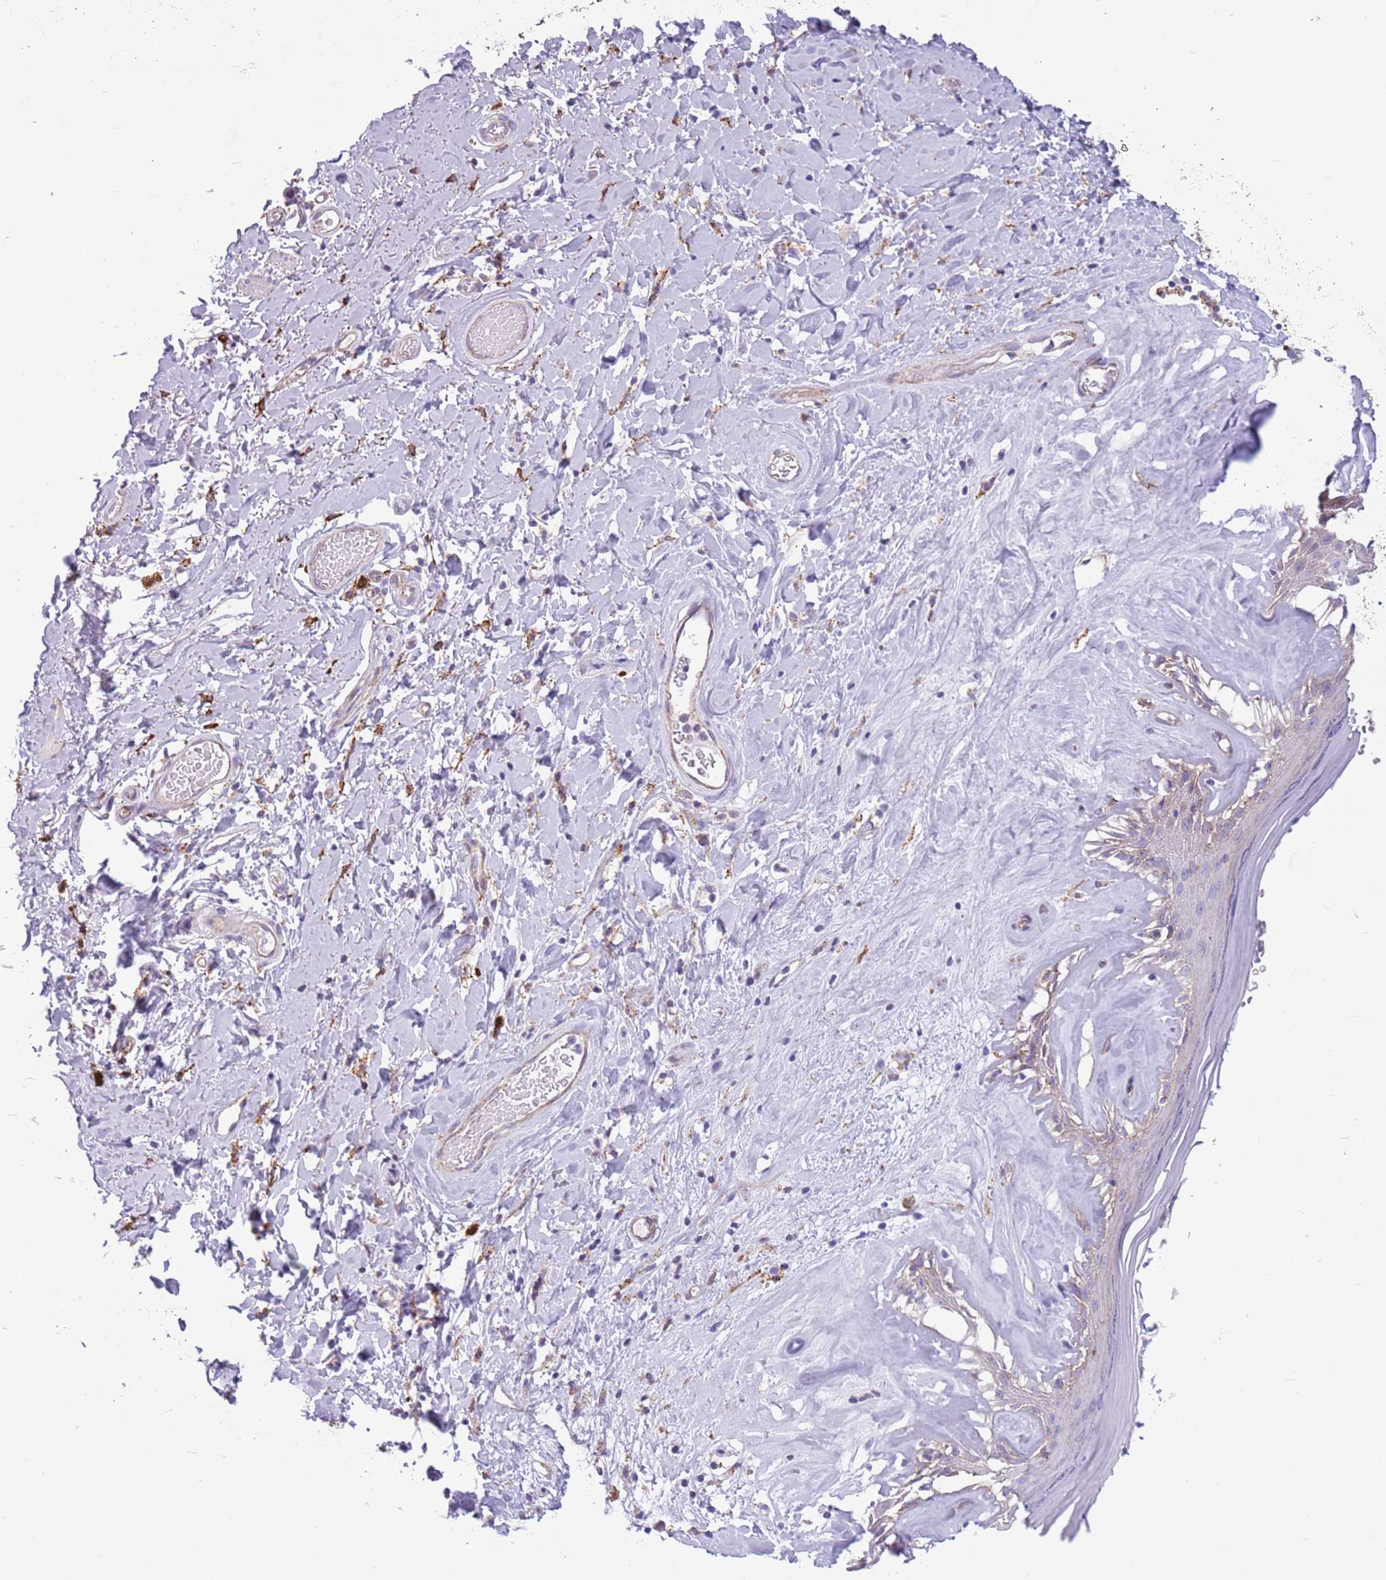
{"staining": {"intensity": "weak", "quantity": "<25%", "location": "cytoplasmic/membranous"}, "tissue": "skin", "cell_type": "Epidermal cells", "image_type": "normal", "snomed": [{"axis": "morphology", "description": "Normal tissue, NOS"}, {"axis": "morphology", "description": "Inflammation, NOS"}, {"axis": "topography", "description": "Vulva"}], "caption": "A histopathology image of skin stained for a protein shows no brown staining in epidermal cells. Brightfield microscopy of immunohistochemistry (IHC) stained with DAB (3,3'-diaminobenzidine) (brown) and hematoxylin (blue), captured at high magnification.", "gene": "SNX6", "patient": {"sex": "female", "age": 86}}